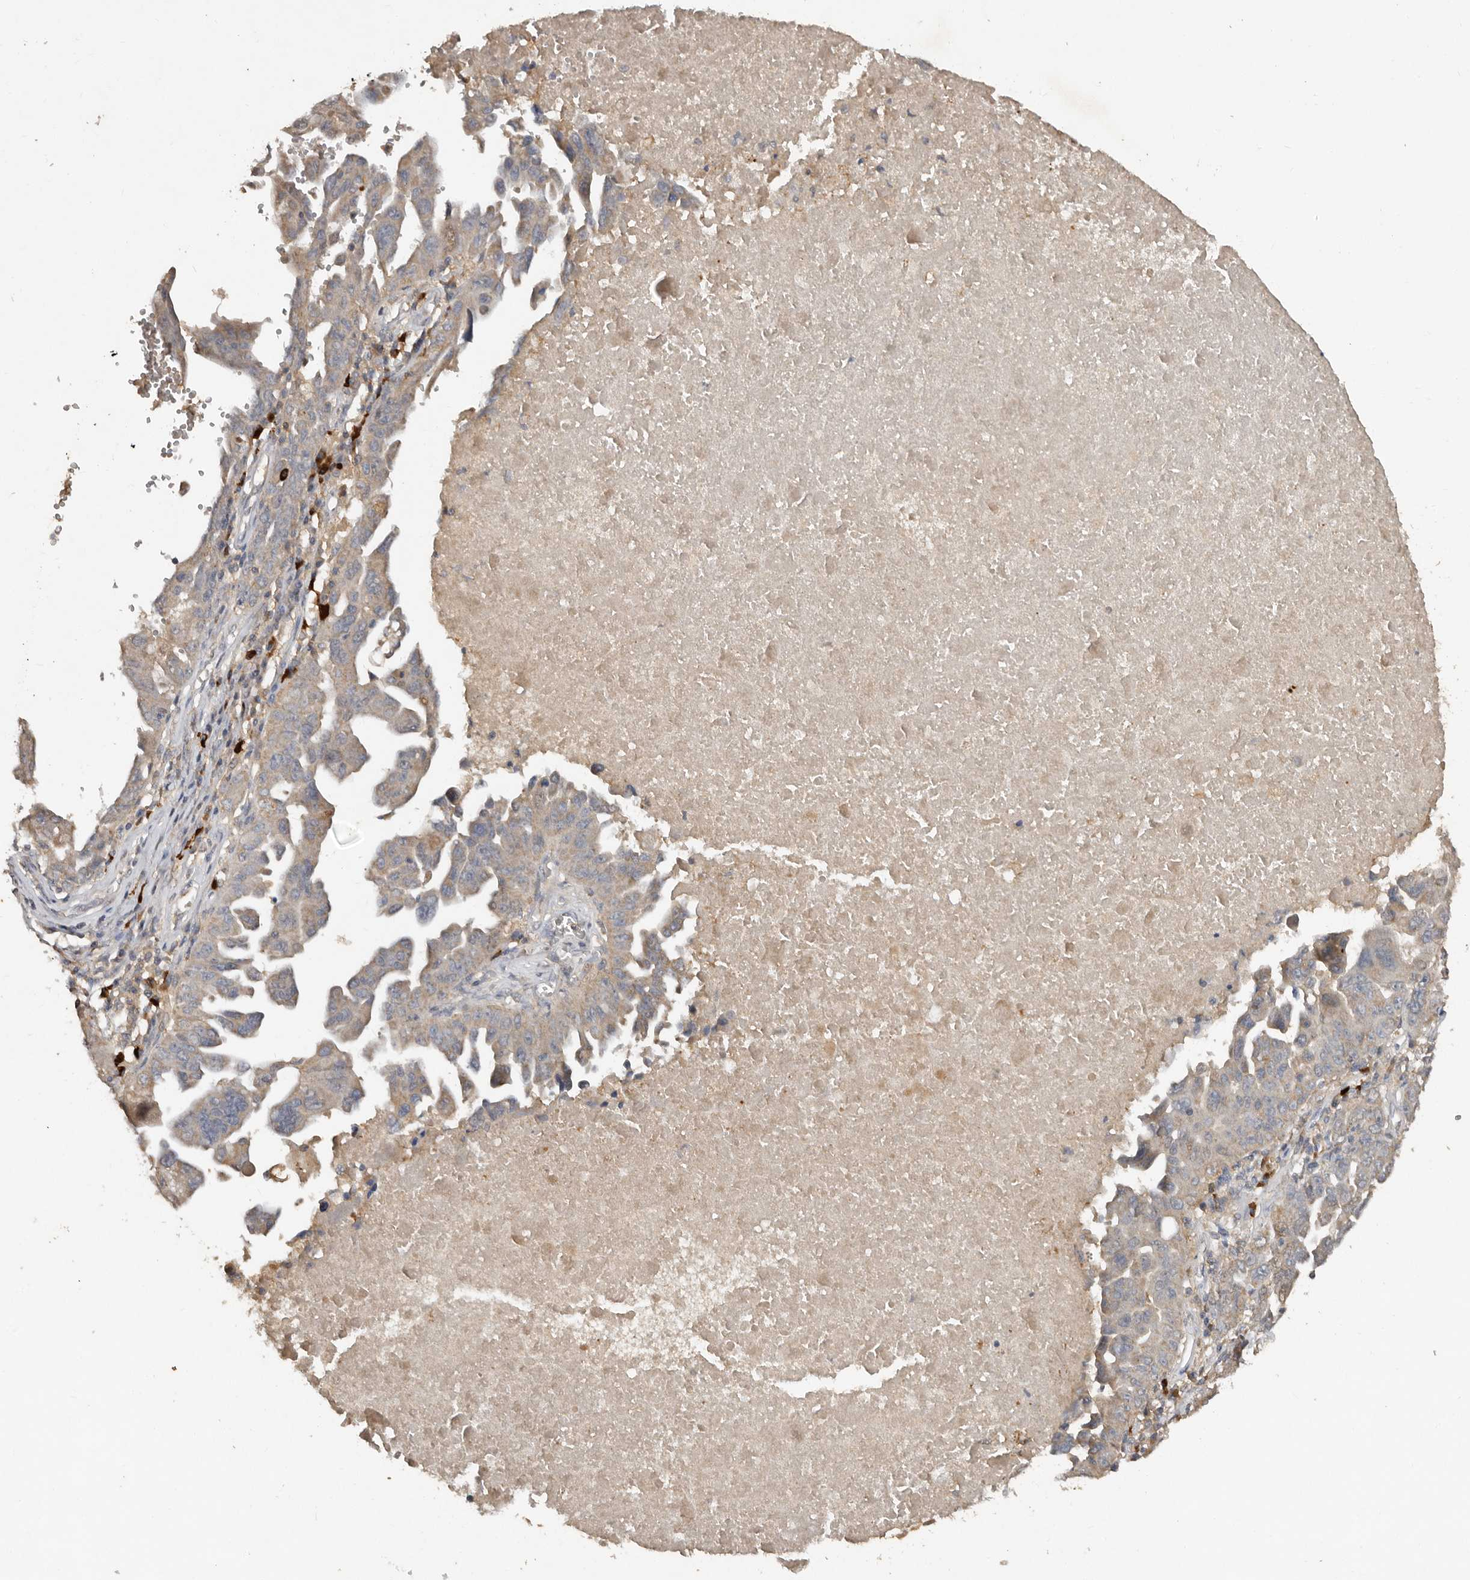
{"staining": {"intensity": "weak", "quantity": "25%-75%", "location": "cytoplasmic/membranous"}, "tissue": "ovarian cancer", "cell_type": "Tumor cells", "image_type": "cancer", "snomed": [{"axis": "morphology", "description": "Carcinoma, endometroid"}, {"axis": "topography", "description": "Ovary"}], "caption": "A brown stain shows weak cytoplasmic/membranous expression of a protein in ovarian cancer tumor cells. (brown staining indicates protein expression, while blue staining denotes nuclei).", "gene": "EDEM1", "patient": {"sex": "female", "age": 62}}